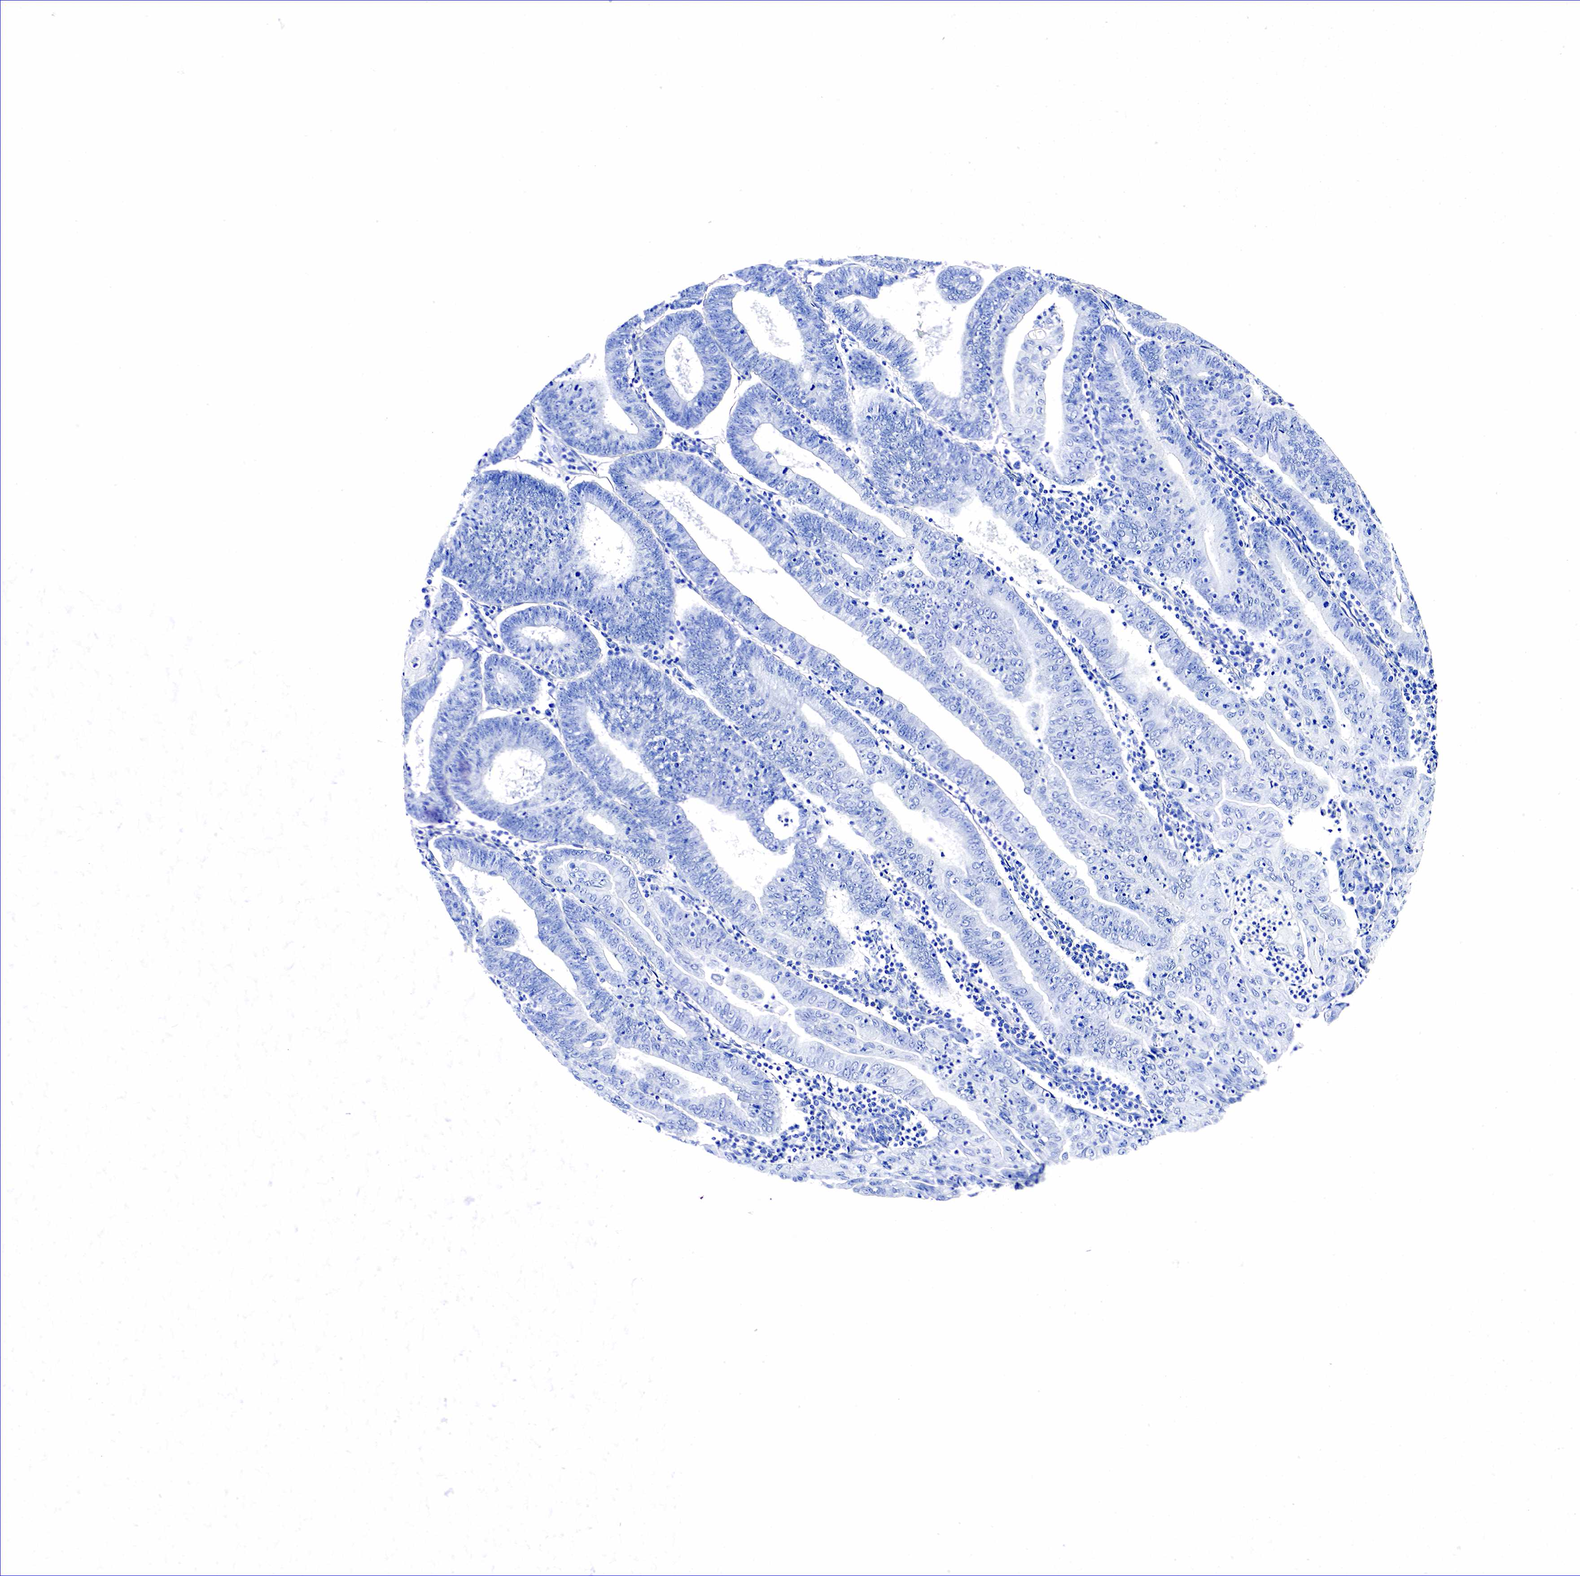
{"staining": {"intensity": "negative", "quantity": "none", "location": "none"}, "tissue": "endometrial cancer", "cell_type": "Tumor cells", "image_type": "cancer", "snomed": [{"axis": "morphology", "description": "Adenocarcinoma, NOS"}, {"axis": "topography", "description": "Endometrium"}], "caption": "A high-resolution photomicrograph shows immunohistochemistry staining of endometrial cancer (adenocarcinoma), which shows no significant staining in tumor cells.", "gene": "GAST", "patient": {"sex": "female", "age": 60}}